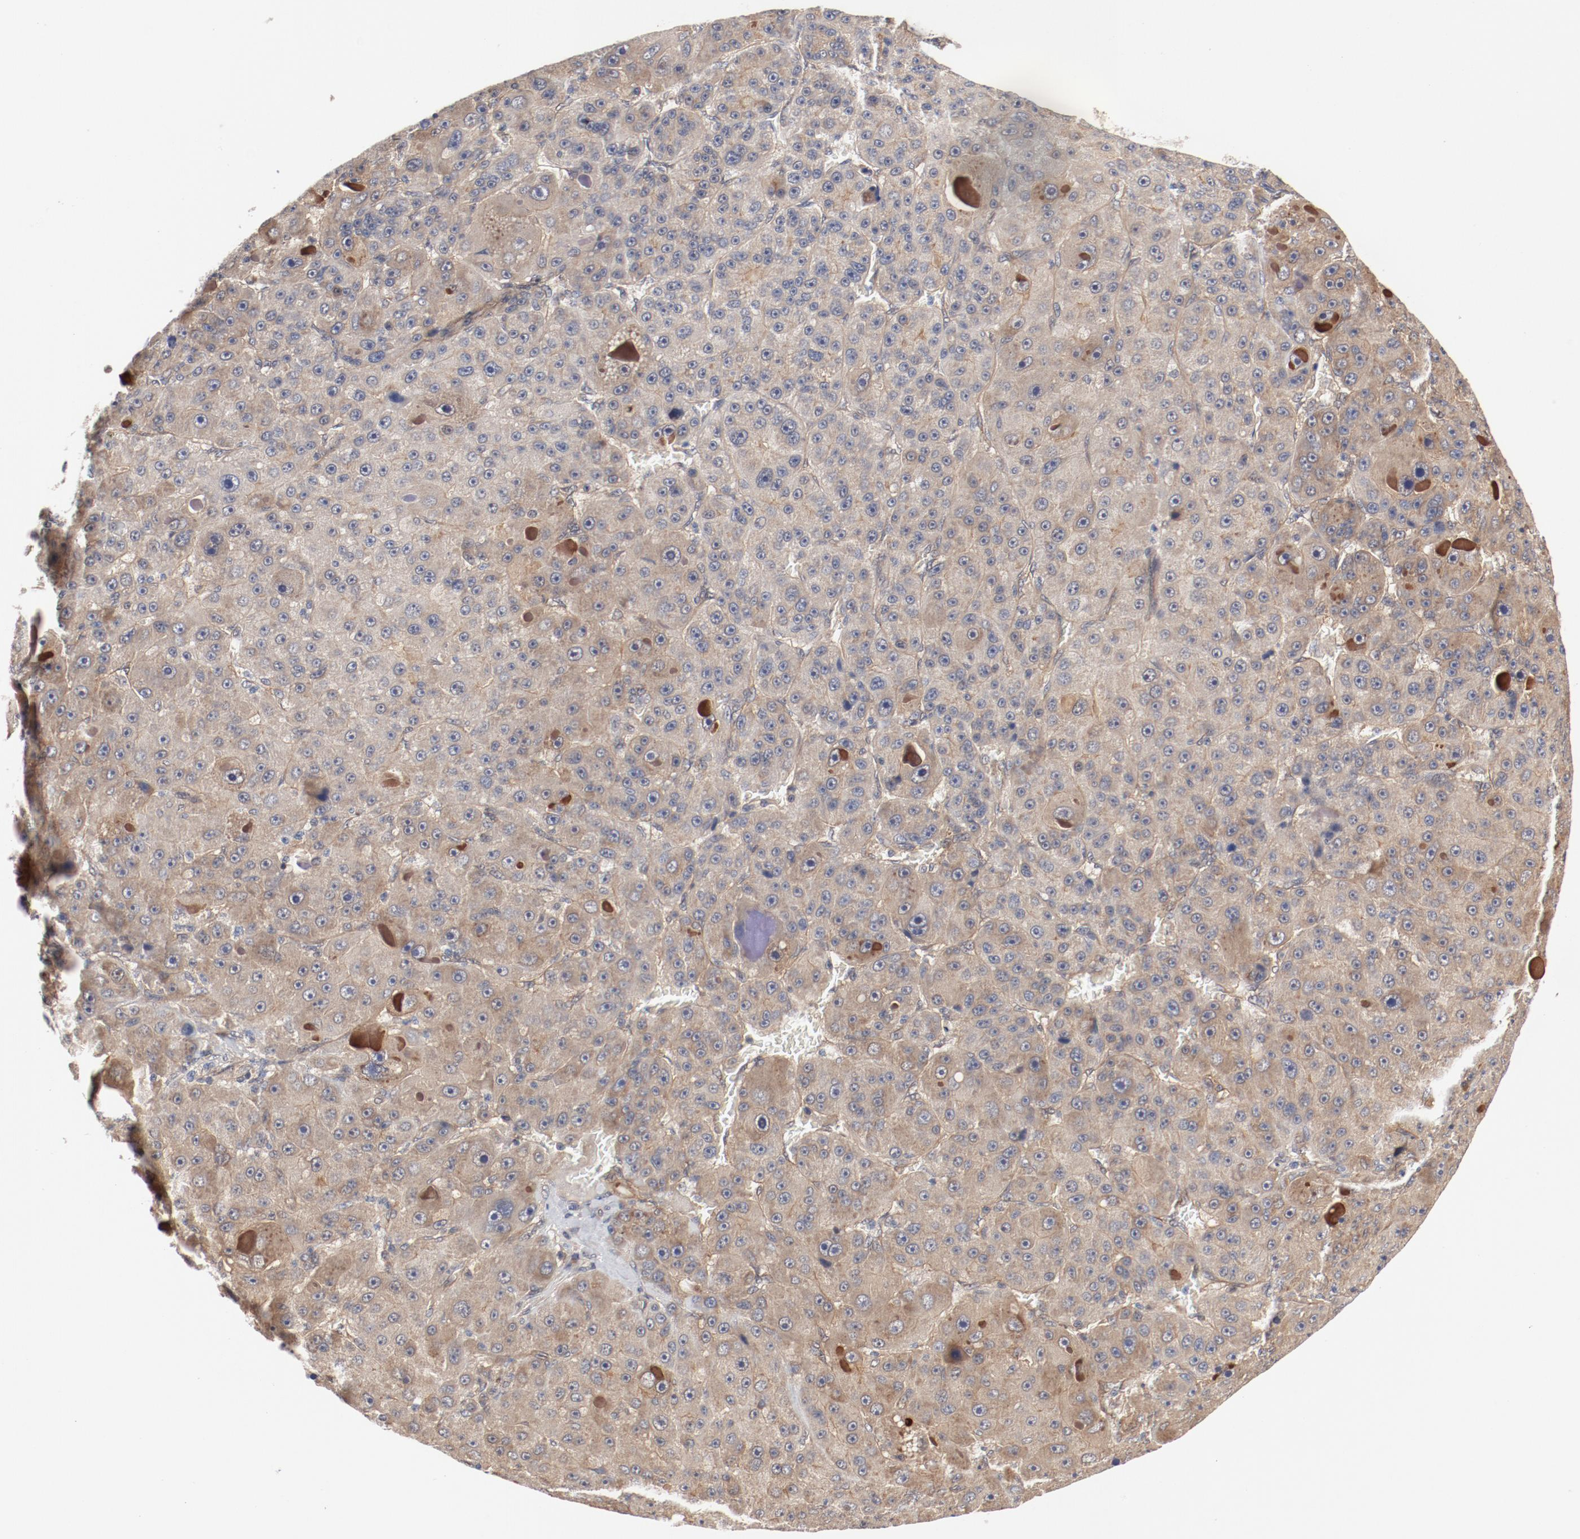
{"staining": {"intensity": "negative", "quantity": "none", "location": "none"}, "tissue": "liver cancer", "cell_type": "Tumor cells", "image_type": "cancer", "snomed": [{"axis": "morphology", "description": "Carcinoma, Hepatocellular, NOS"}, {"axis": "topography", "description": "Liver"}], "caption": "Tumor cells are negative for protein expression in human liver cancer.", "gene": "PITPNM2", "patient": {"sex": "male", "age": 76}}